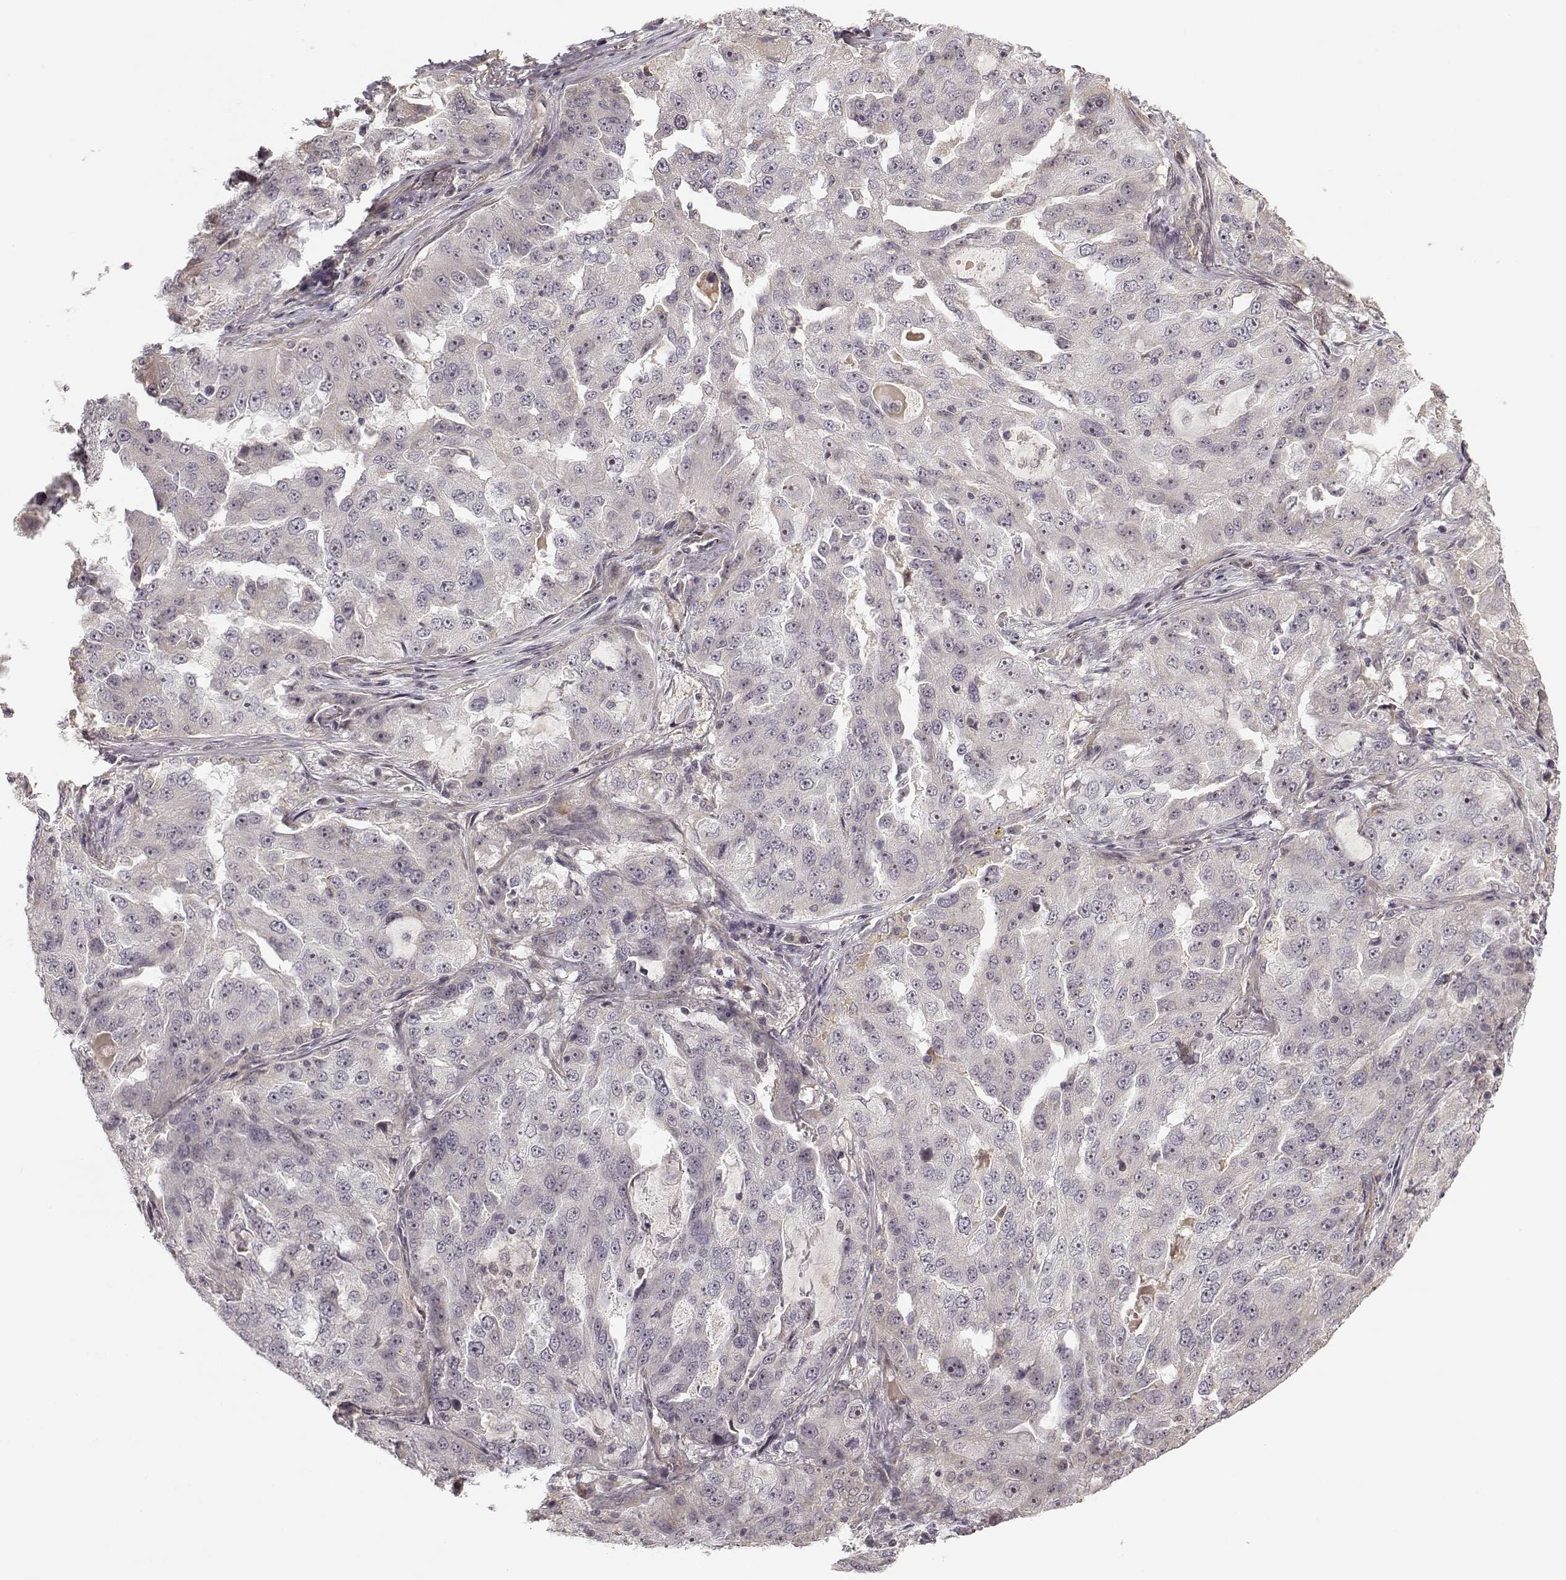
{"staining": {"intensity": "negative", "quantity": "none", "location": "none"}, "tissue": "lung cancer", "cell_type": "Tumor cells", "image_type": "cancer", "snomed": [{"axis": "morphology", "description": "Adenocarcinoma, NOS"}, {"axis": "topography", "description": "Lung"}], "caption": "Immunohistochemistry of human adenocarcinoma (lung) exhibits no positivity in tumor cells.", "gene": "MED12L", "patient": {"sex": "female", "age": 61}}